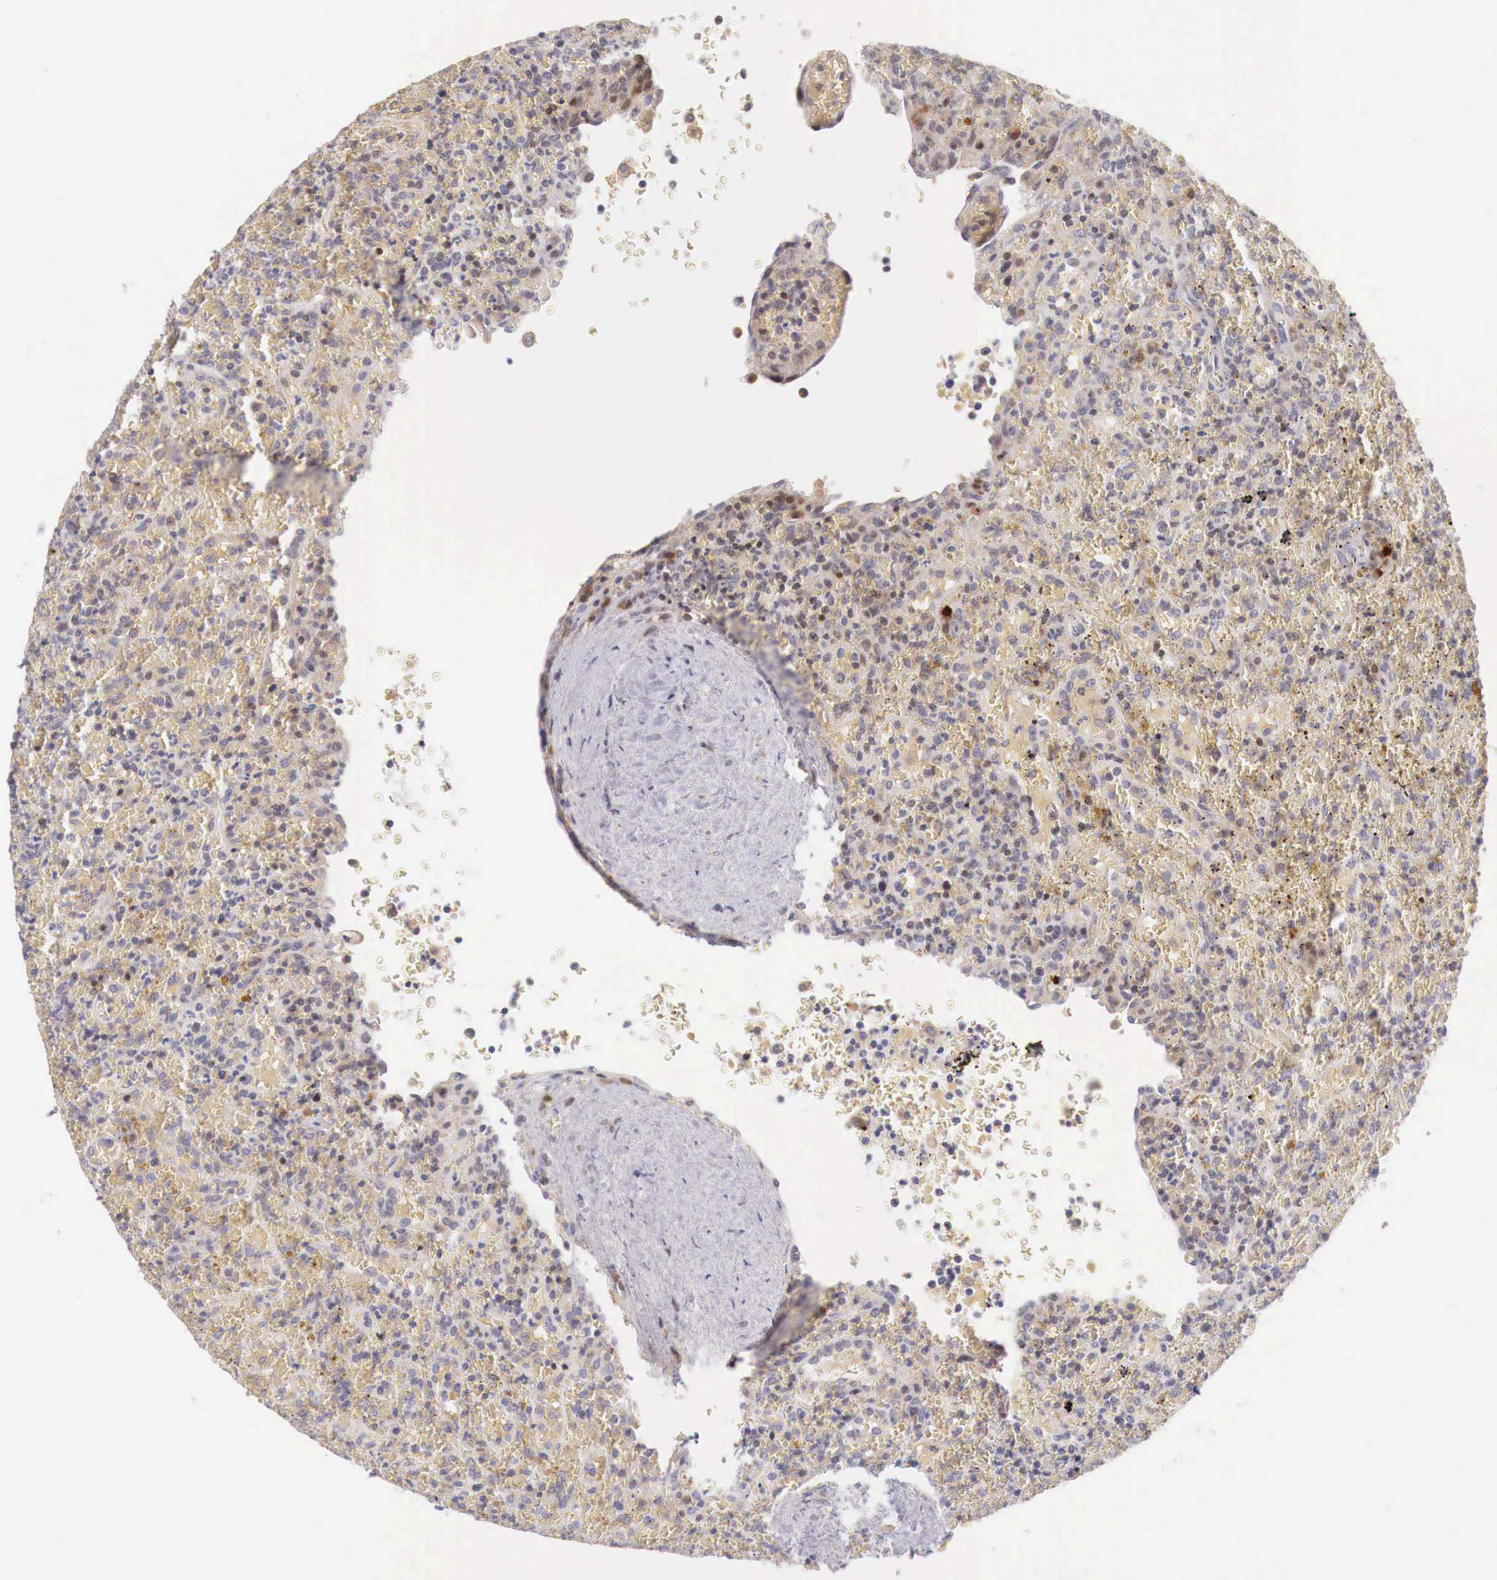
{"staining": {"intensity": "moderate", "quantity": ">75%", "location": "nuclear"}, "tissue": "lymphoma", "cell_type": "Tumor cells", "image_type": "cancer", "snomed": [{"axis": "morphology", "description": "Malignant lymphoma, non-Hodgkin's type, High grade"}, {"axis": "topography", "description": "Spleen"}, {"axis": "topography", "description": "Lymph node"}], "caption": "Lymphoma tissue displays moderate nuclear expression in about >75% of tumor cells, visualized by immunohistochemistry.", "gene": "CLCN5", "patient": {"sex": "female", "age": 70}}